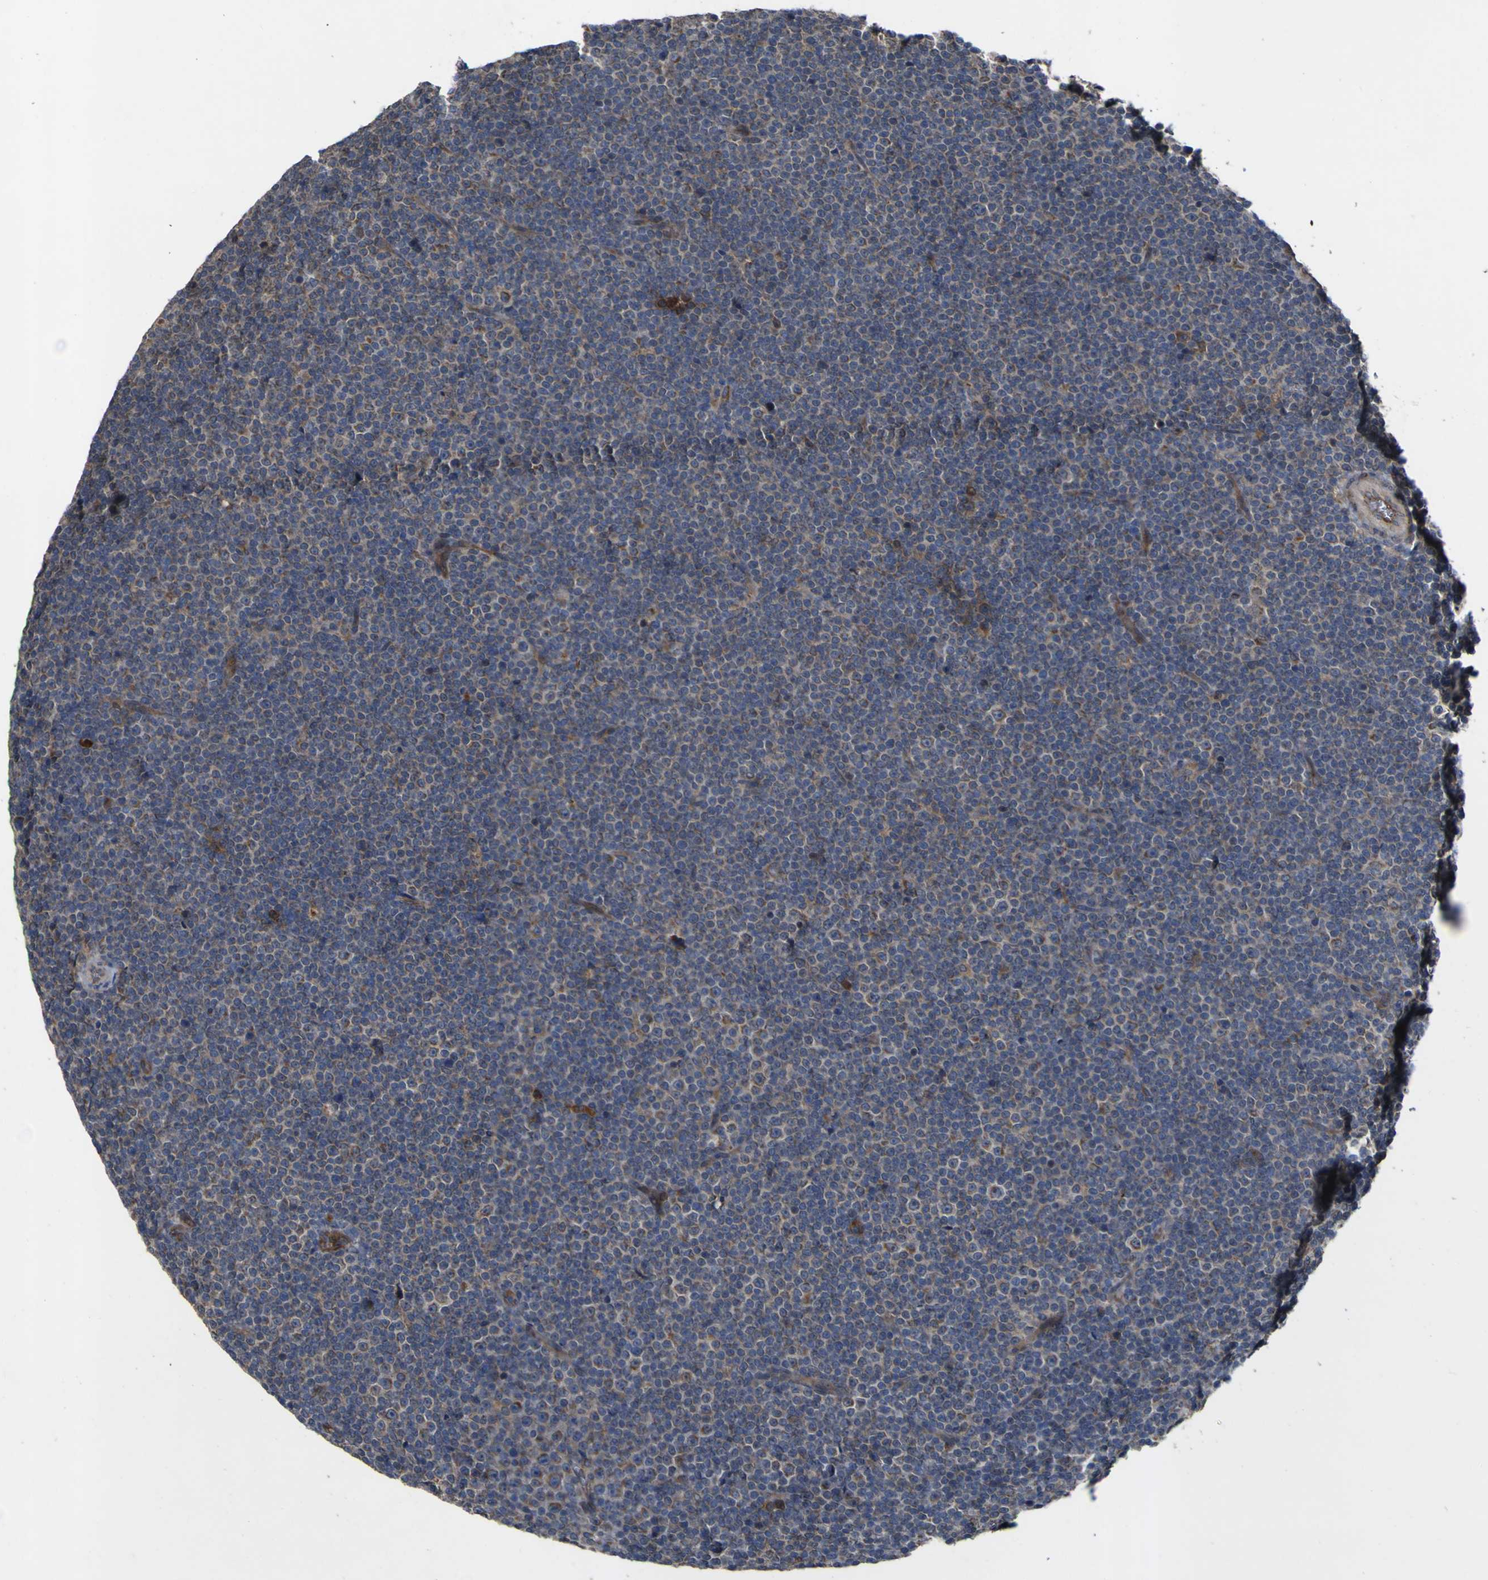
{"staining": {"intensity": "moderate", "quantity": "25%-75%", "location": "cytoplasmic/membranous"}, "tissue": "lymphoma", "cell_type": "Tumor cells", "image_type": "cancer", "snomed": [{"axis": "morphology", "description": "Malignant lymphoma, non-Hodgkin's type, Low grade"}, {"axis": "topography", "description": "Lymph node"}], "caption": "Lymphoma stained for a protein shows moderate cytoplasmic/membranous positivity in tumor cells.", "gene": "IRAK2", "patient": {"sex": "female", "age": 67}}